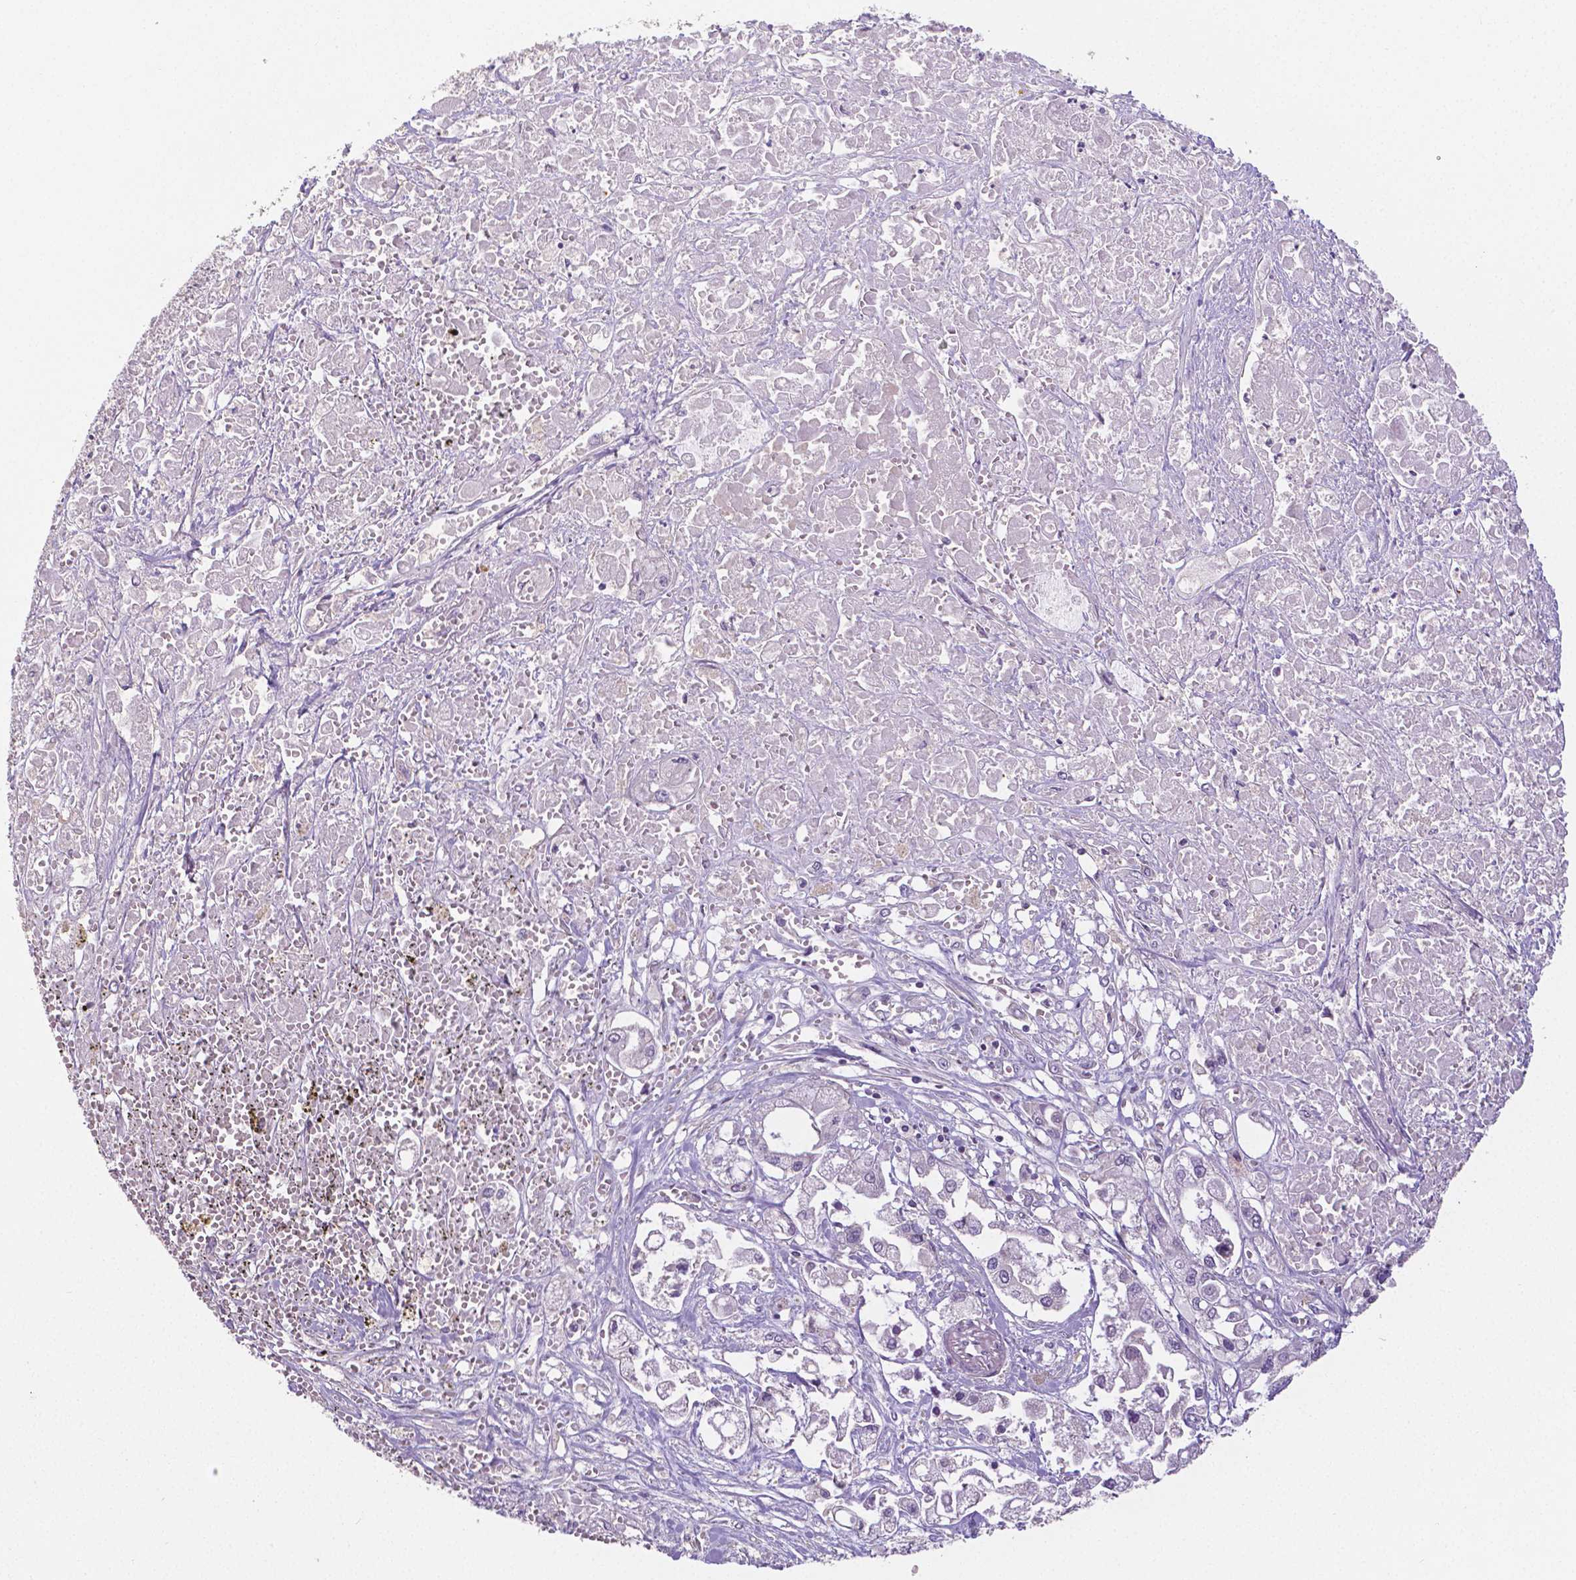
{"staining": {"intensity": "negative", "quantity": "none", "location": "none"}, "tissue": "pancreatic cancer", "cell_type": "Tumor cells", "image_type": "cancer", "snomed": [{"axis": "morphology", "description": "Adenocarcinoma, NOS"}, {"axis": "topography", "description": "Pancreas"}], "caption": "IHC micrograph of human adenocarcinoma (pancreatic) stained for a protein (brown), which exhibits no staining in tumor cells. Nuclei are stained in blue.", "gene": "CRMP1", "patient": {"sex": "male", "age": 71}}